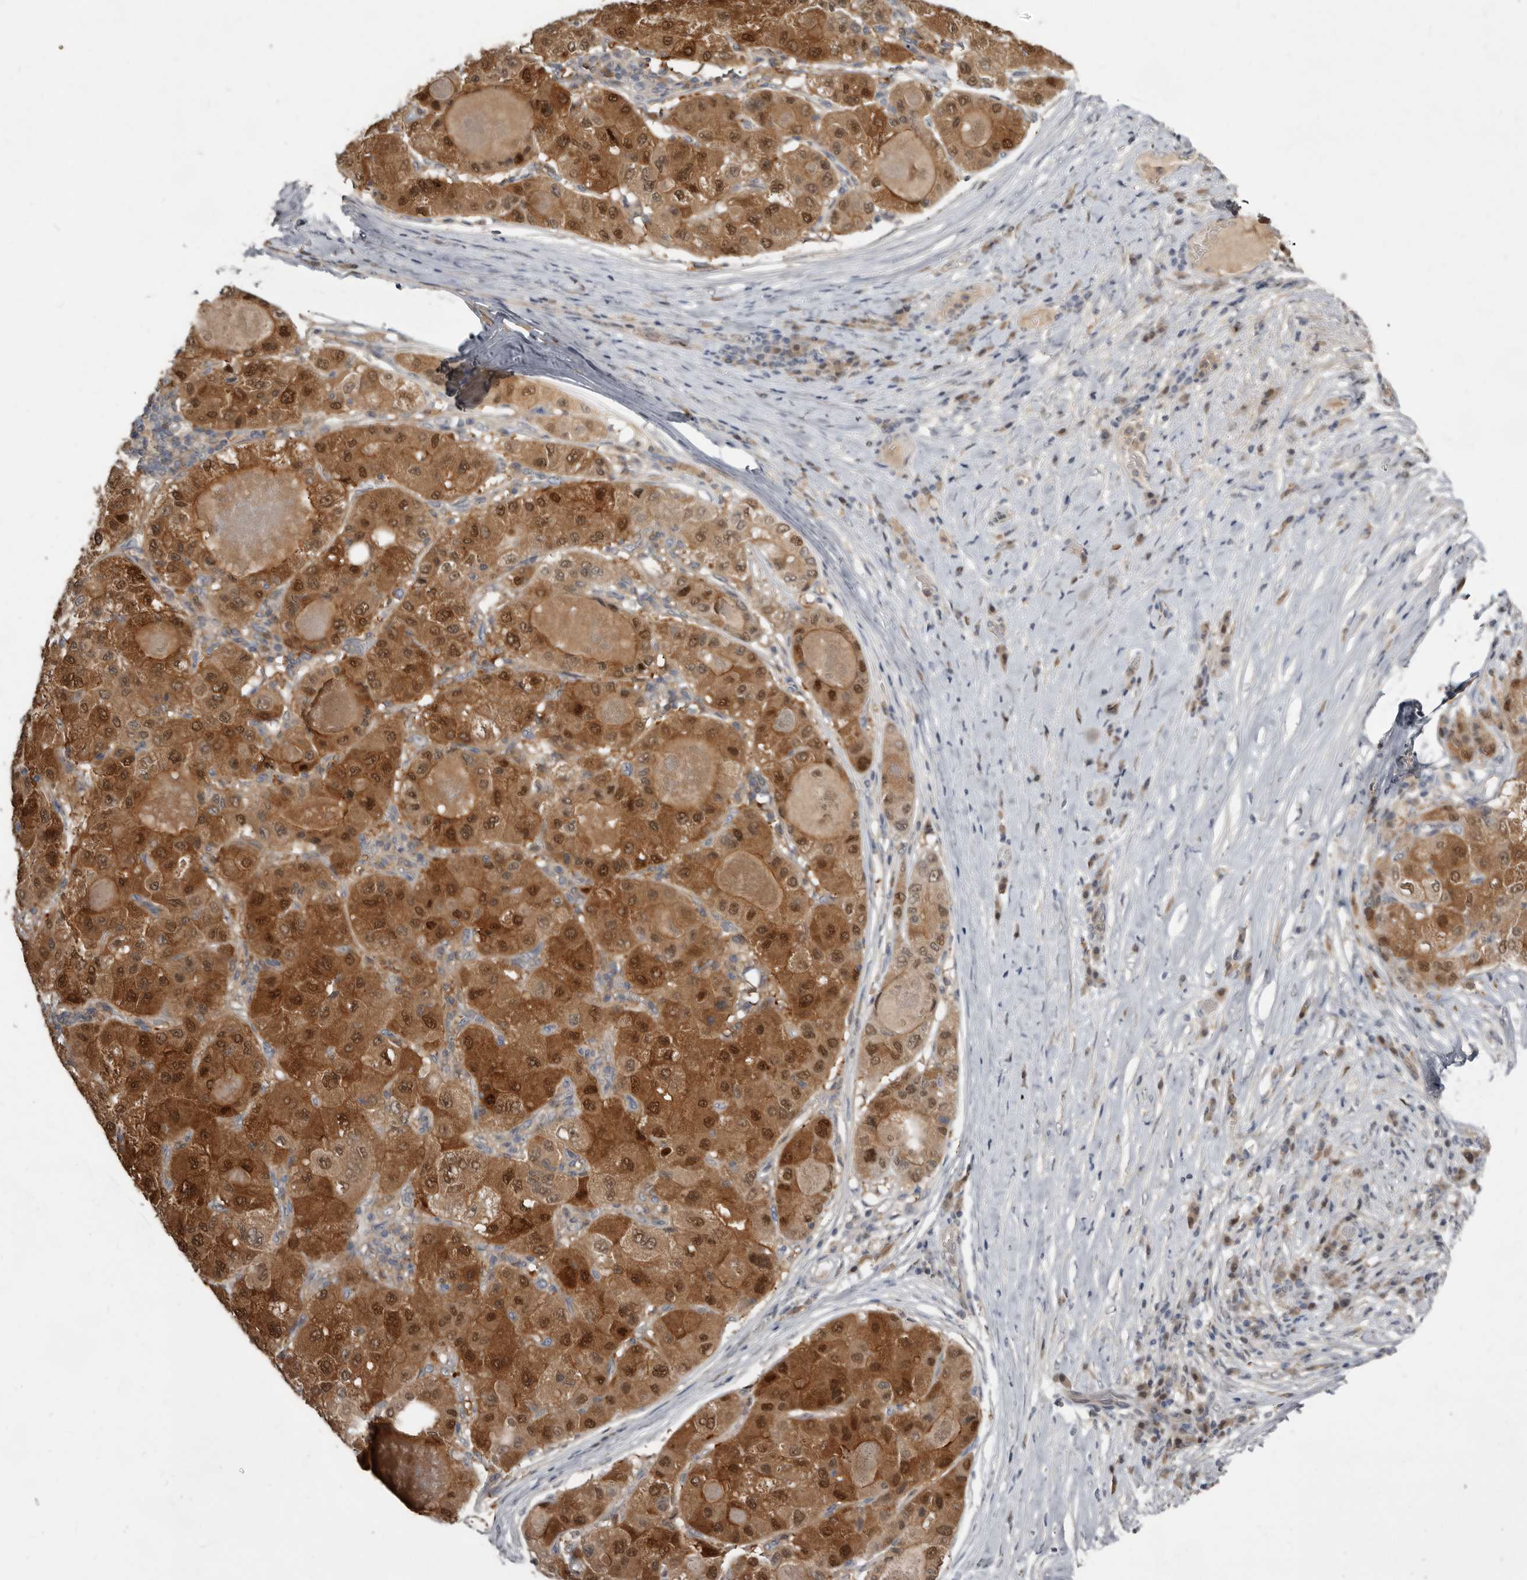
{"staining": {"intensity": "moderate", "quantity": ">75%", "location": "cytoplasmic/membranous,nuclear"}, "tissue": "liver cancer", "cell_type": "Tumor cells", "image_type": "cancer", "snomed": [{"axis": "morphology", "description": "Carcinoma, Hepatocellular, NOS"}, {"axis": "topography", "description": "Liver"}], "caption": "A brown stain shows moderate cytoplasmic/membranous and nuclear expression of a protein in hepatocellular carcinoma (liver) tumor cells. The staining is performed using DAB brown chromogen to label protein expression. The nuclei are counter-stained blue using hematoxylin.", "gene": "RBKS", "patient": {"sex": "male", "age": 80}}